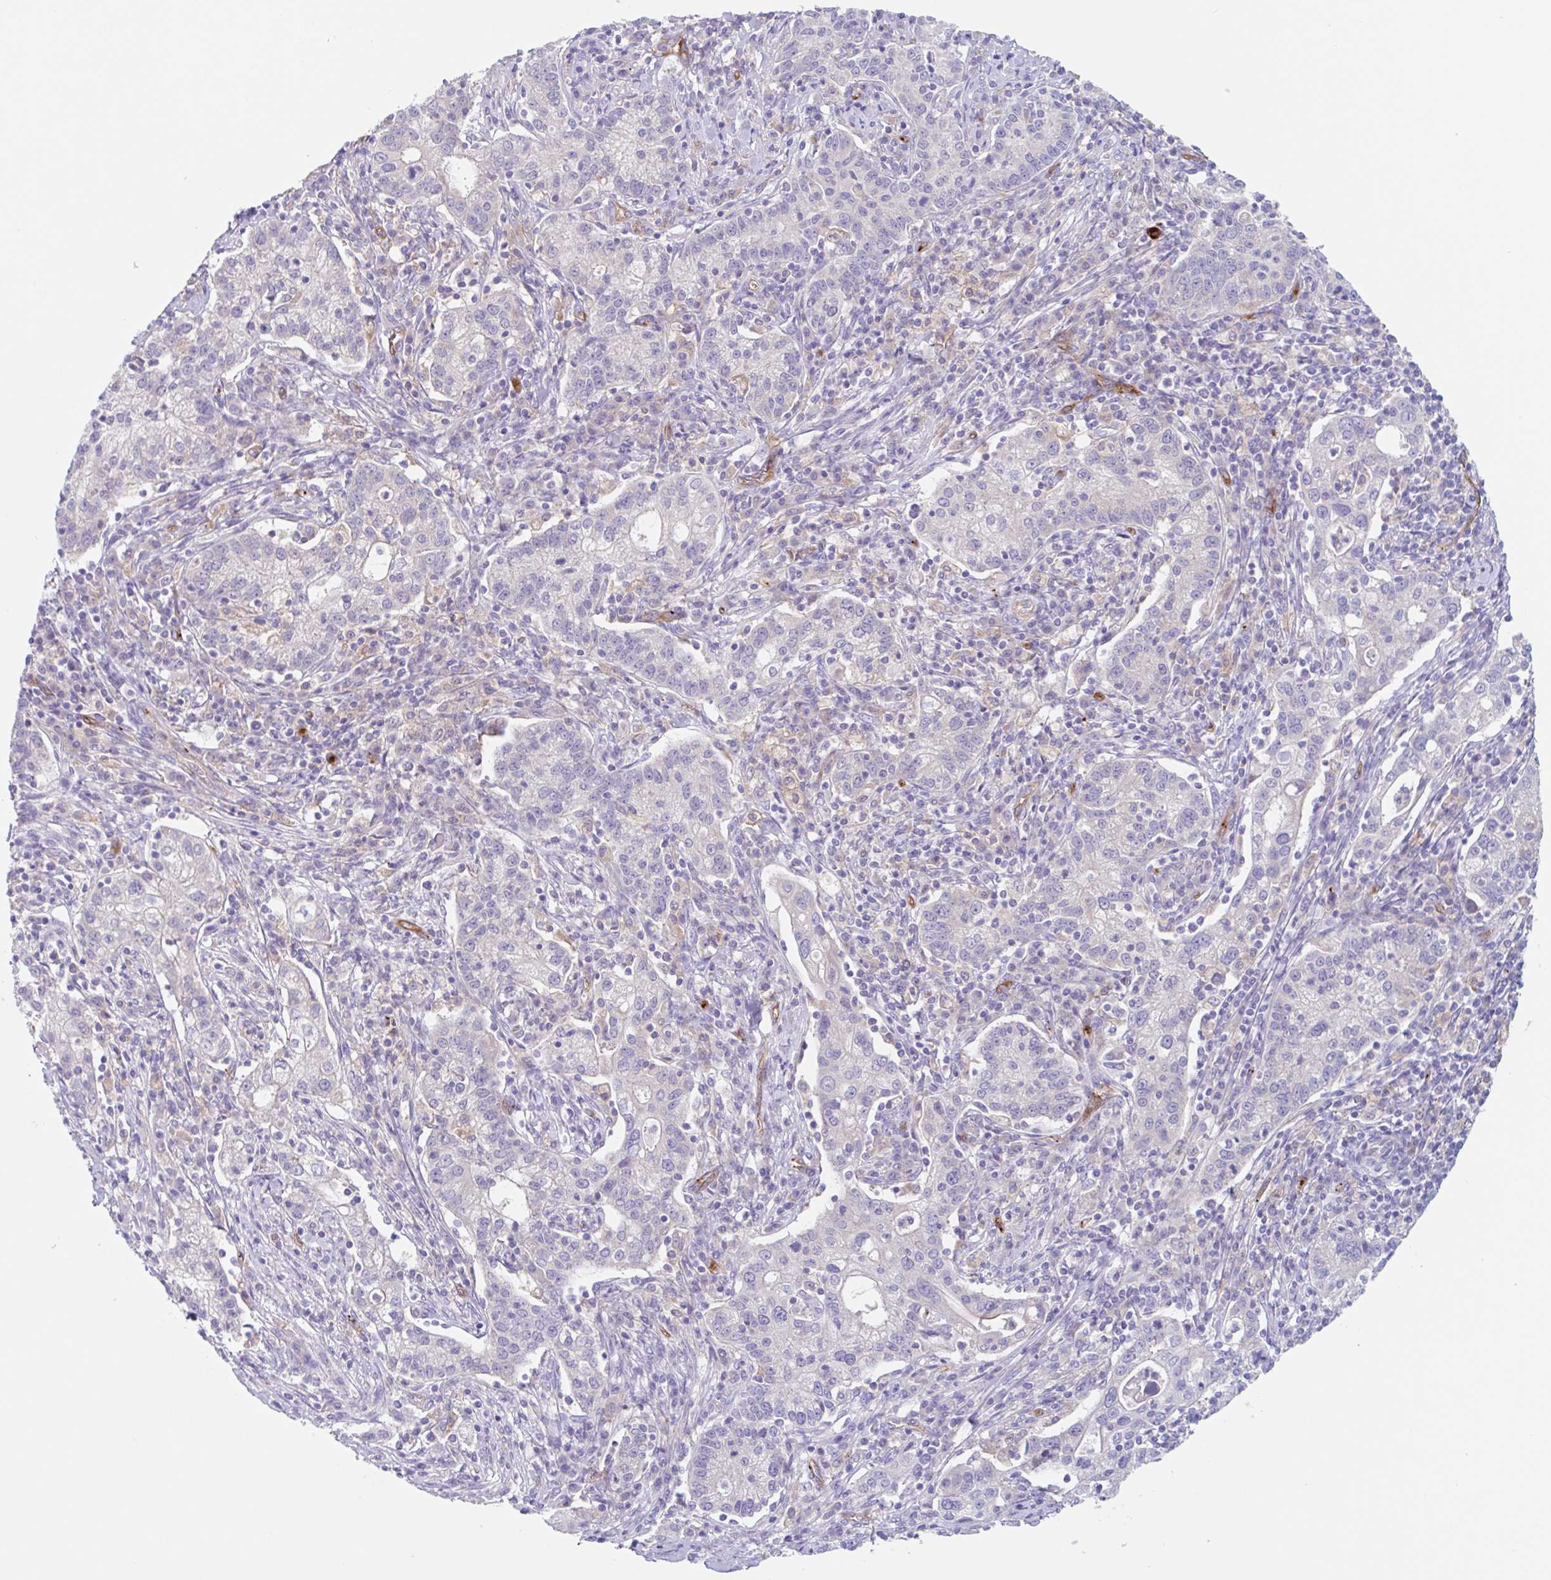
{"staining": {"intensity": "negative", "quantity": "none", "location": "none"}, "tissue": "cervical cancer", "cell_type": "Tumor cells", "image_type": "cancer", "snomed": [{"axis": "morphology", "description": "Normal tissue, NOS"}, {"axis": "morphology", "description": "Adenocarcinoma, NOS"}, {"axis": "topography", "description": "Cervix"}], "caption": "Immunohistochemistry (IHC) micrograph of human adenocarcinoma (cervical) stained for a protein (brown), which demonstrates no expression in tumor cells.", "gene": "EHD4", "patient": {"sex": "female", "age": 44}}